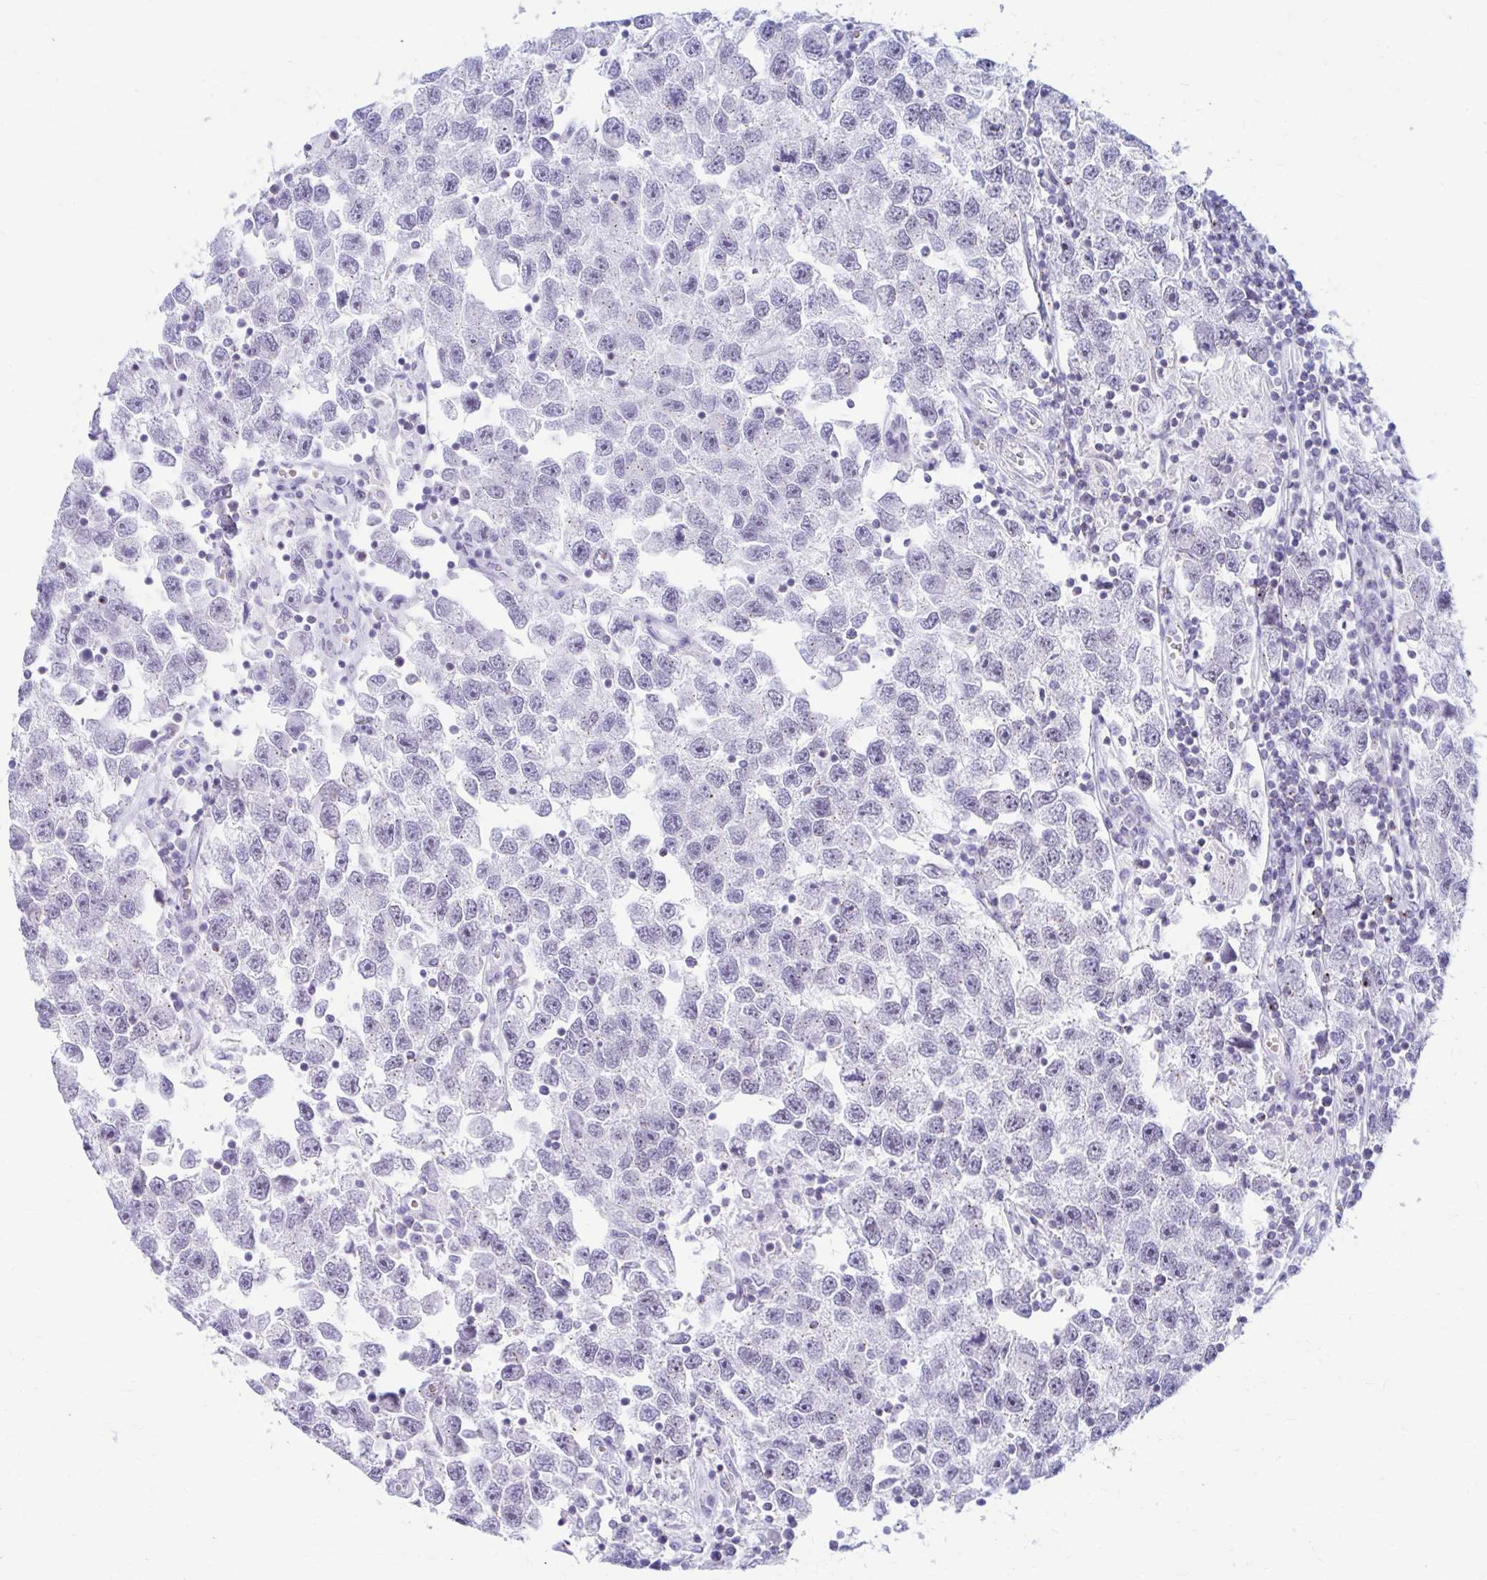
{"staining": {"intensity": "negative", "quantity": "none", "location": "none"}, "tissue": "testis cancer", "cell_type": "Tumor cells", "image_type": "cancer", "snomed": [{"axis": "morphology", "description": "Seminoma, NOS"}, {"axis": "topography", "description": "Testis"}], "caption": "Immunohistochemical staining of human testis seminoma reveals no significant staining in tumor cells.", "gene": "RADIL", "patient": {"sex": "male", "age": 26}}